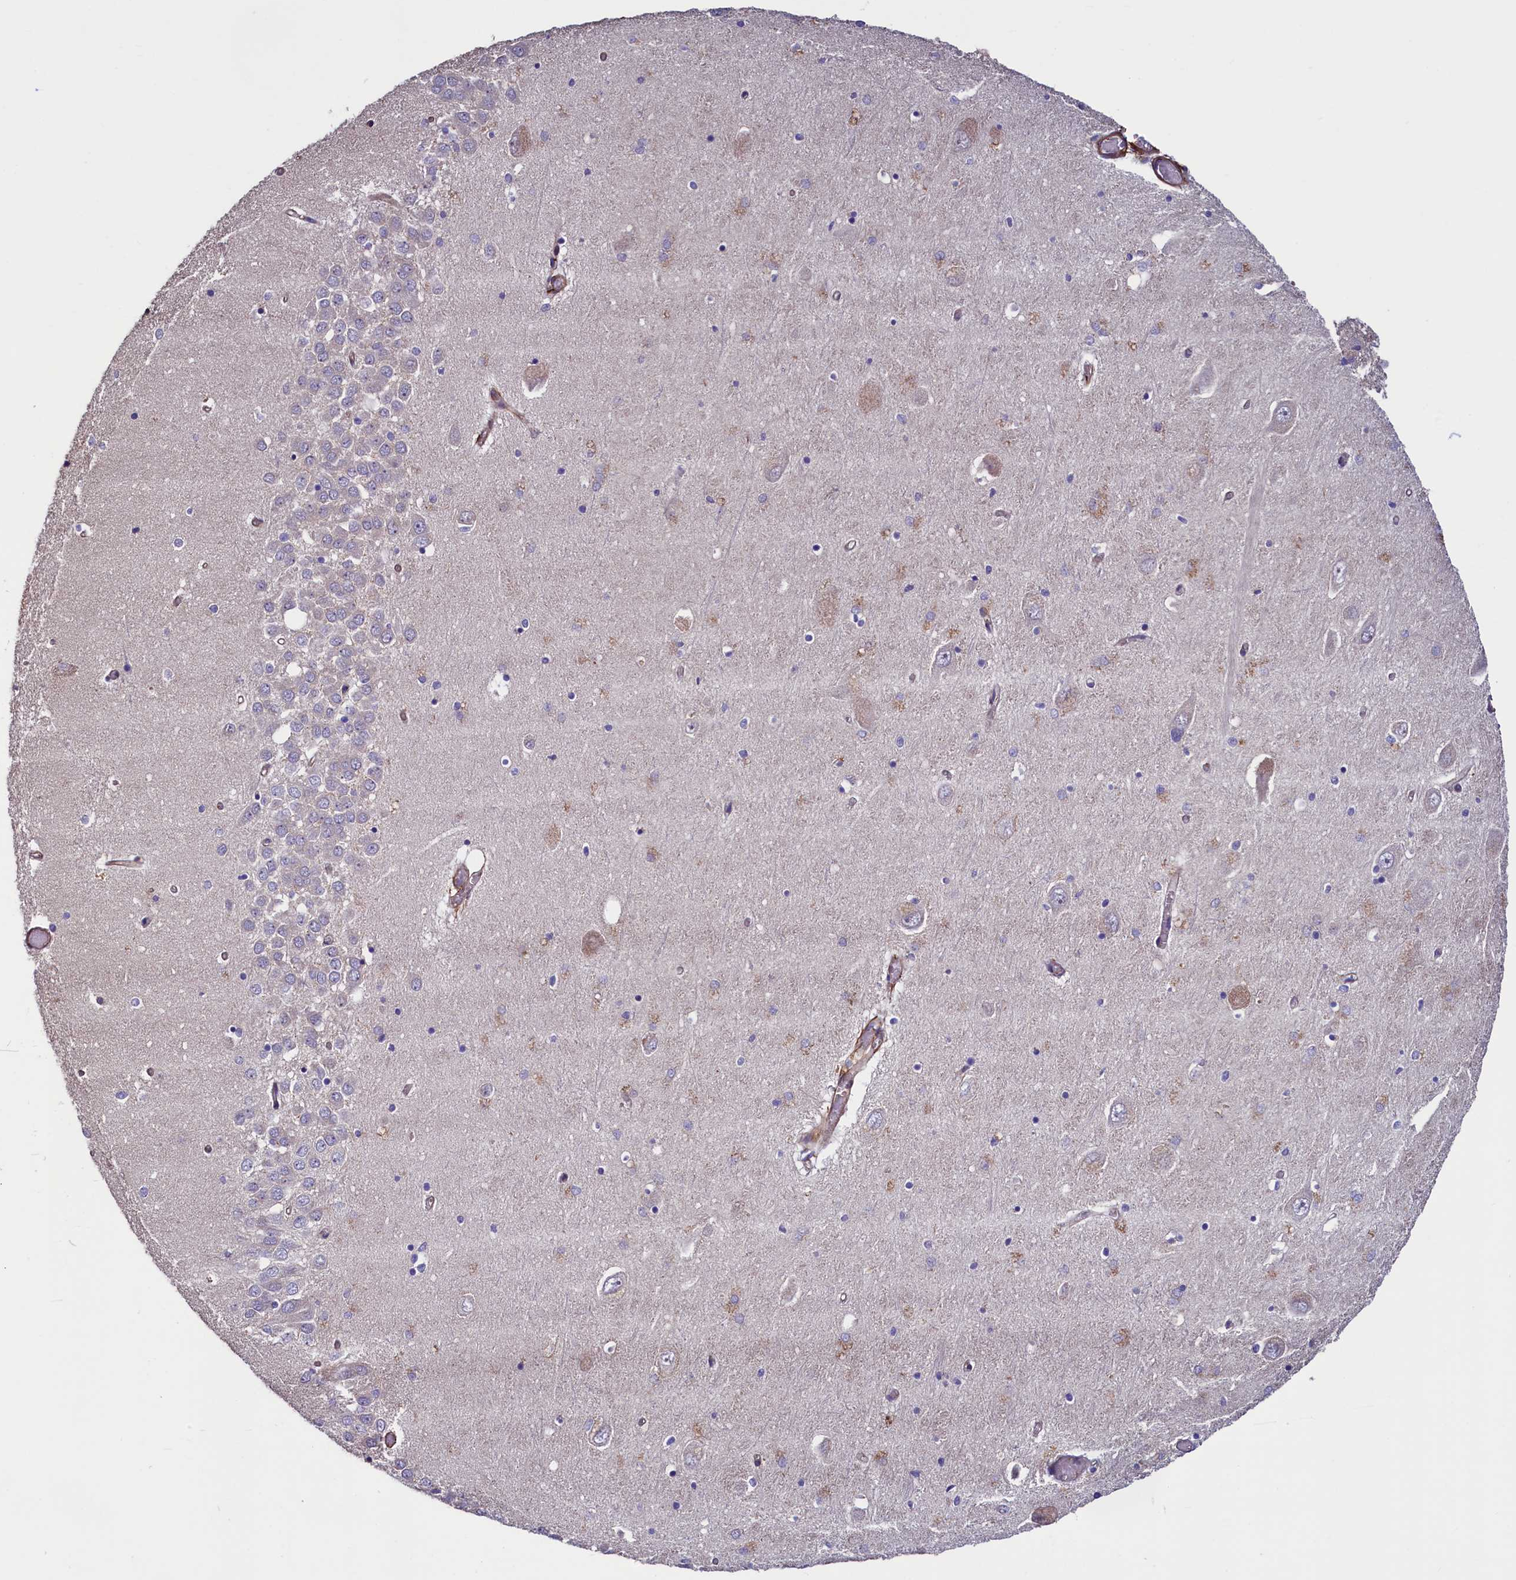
{"staining": {"intensity": "negative", "quantity": "none", "location": "none"}, "tissue": "hippocampus", "cell_type": "Glial cells", "image_type": "normal", "snomed": [{"axis": "morphology", "description": "Normal tissue, NOS"}, {"axis": "topography", "description": "Hippocampus"}], "caption": "The immunohistochemistry (IHC) photomicrograph has no significant staining in glial cells of hippocampus. The staining was performed using DAB (3,3'-diaminobenzidine) to visualize the protein expression in brown, while the nuclei were stained in blue with hematoxylin (Magnification: 20x).", "gene": "DUOXA1", "patient": {"sex": "male", "age": 70}}